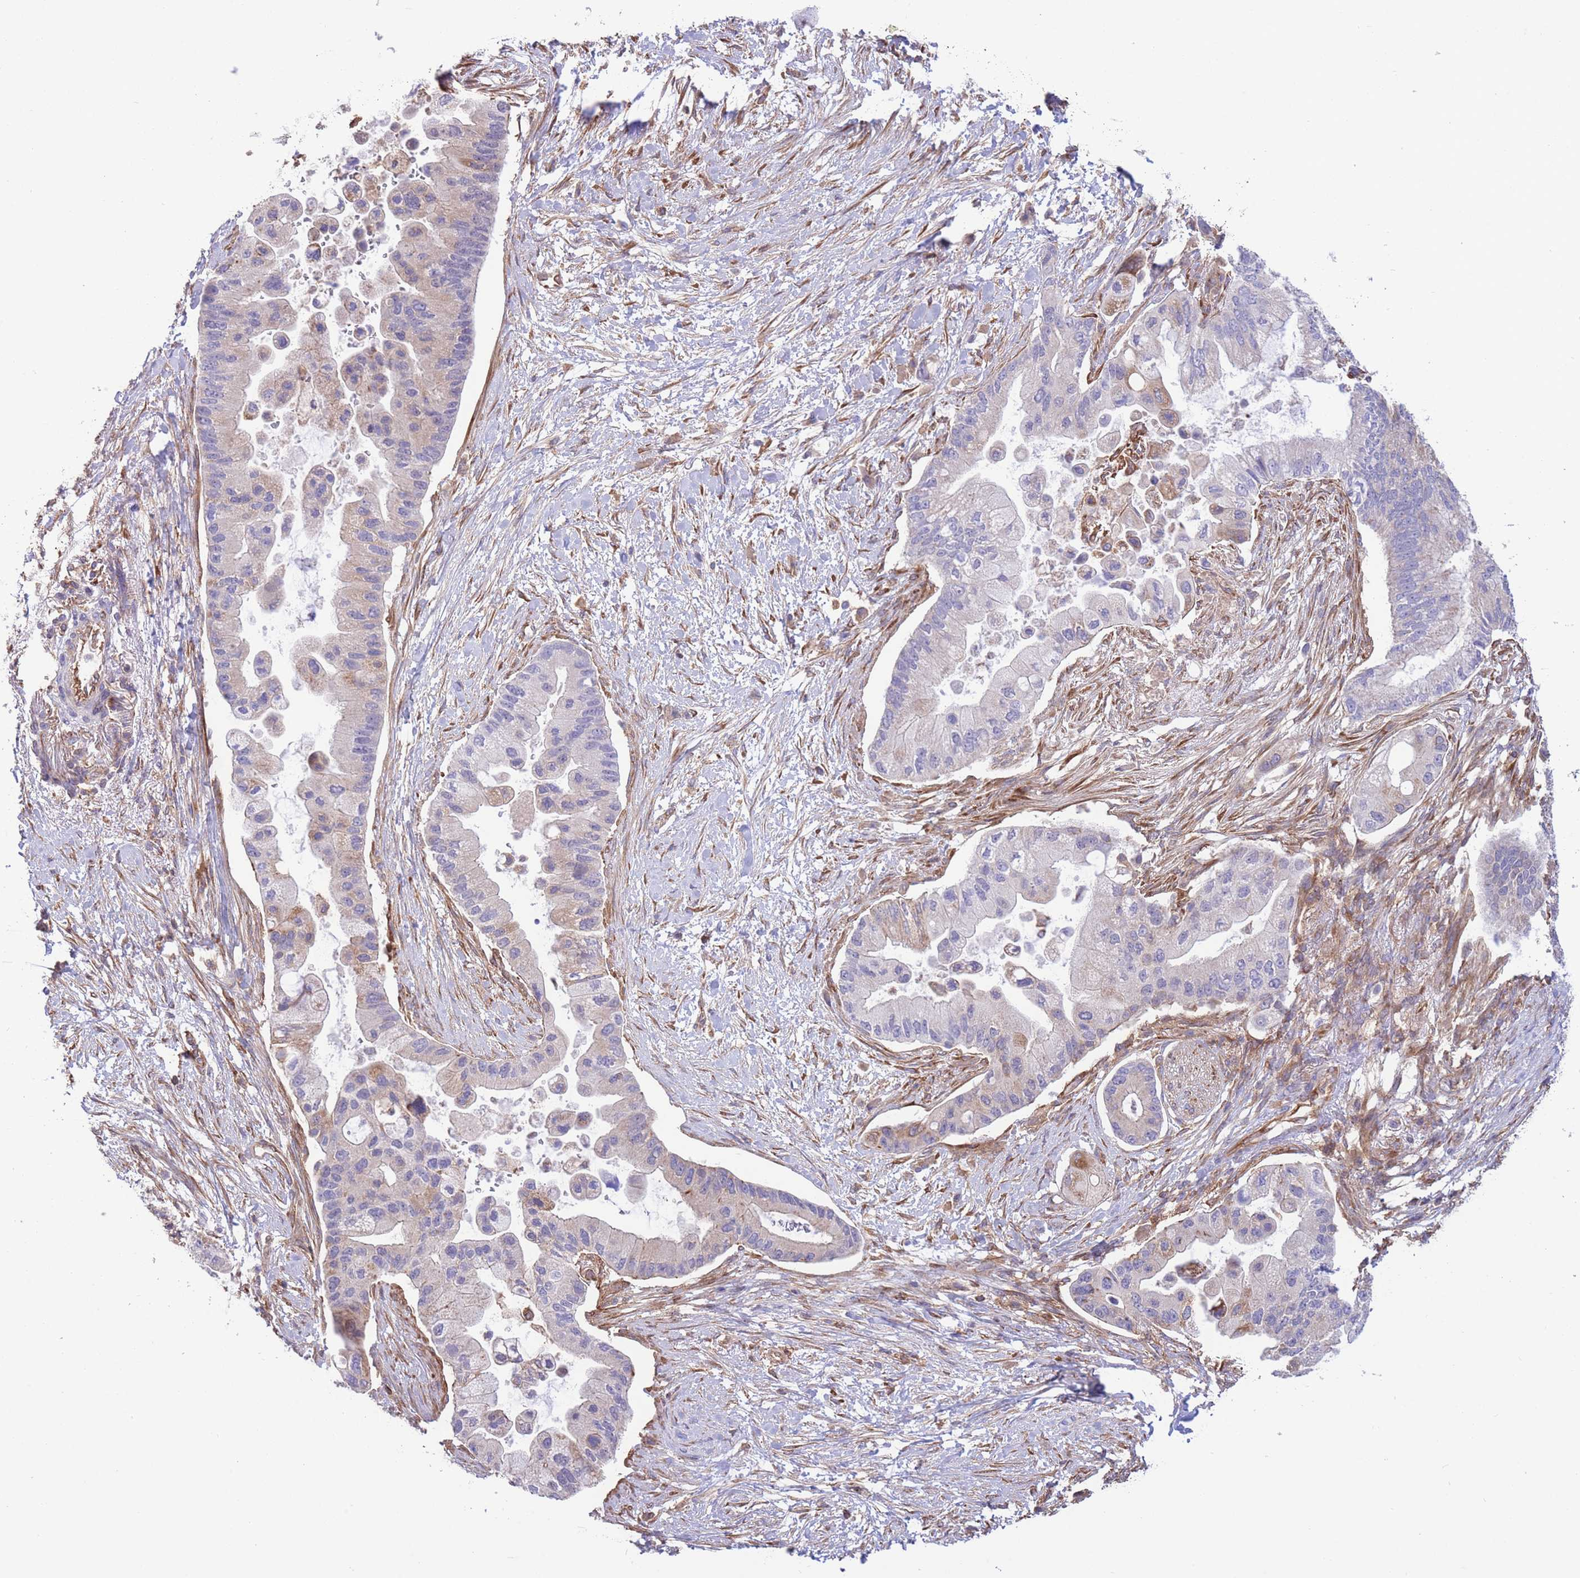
{"staining": {"intensity": "moderate", "quantity": "<25%", "location": "cytoplasmic/membranous"}, "tissue": "pancreatic cancer", "cell_type": "Tumor cells", "image_type": "cancer", "snomed": [{"axis": "morphology", "description": "Adenocarcinoma, NOS"}, {"axis": "topography", "description": "Pancreas"}], "caption": "Immunohistochemical staining of pancreatic cancer (adenocarcinoma) demonstrates moderate cytoplasmic/membranous protein staining in approximately <25% of tumor cells. (Stains: DAB in brown, nuclei in blue, Microscopy: brightfield microscopy at high magnification).", "gene": "LRRN4CL", "patient": {"sex": "male", "age": 57}}